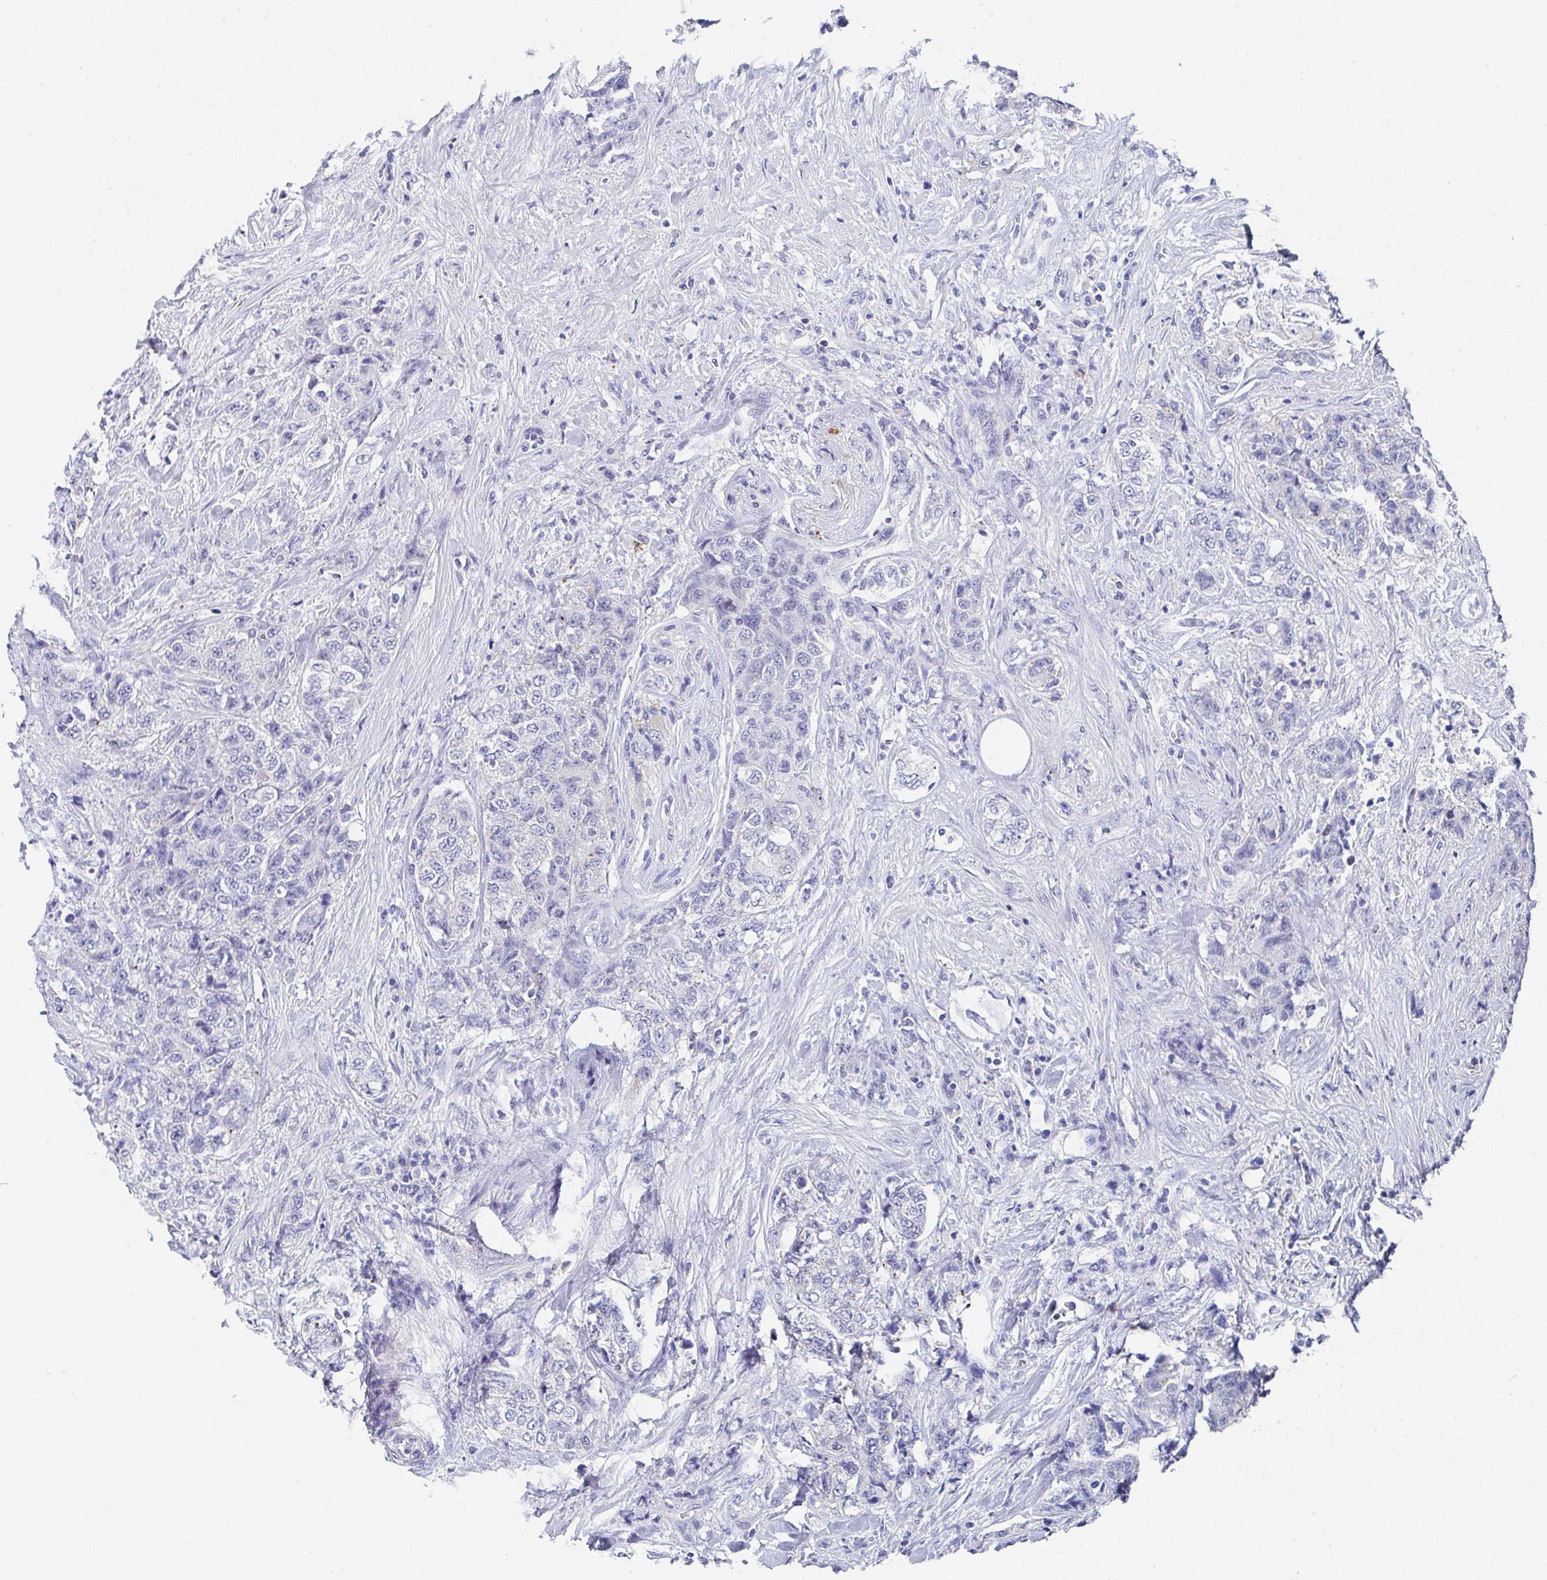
{"staining": {"intensity": "negative", "quantity": "none", "location": "none"}, "tissue": "urothelial cancer", "cell_type": "Tumor cells", "image_type": "cancer", "snomed": [{"axis": "morphology", "description": "Urothelial carcinoma, High grade"}, {"axis": "topography", "description": "Urinary bladder"}], "caption": "Micrograph shows no significant protein expression in tumor cells of urothelial cancer.", "gene": "TNFRSF8", "patient": {"sex": "female", "age": 78}}